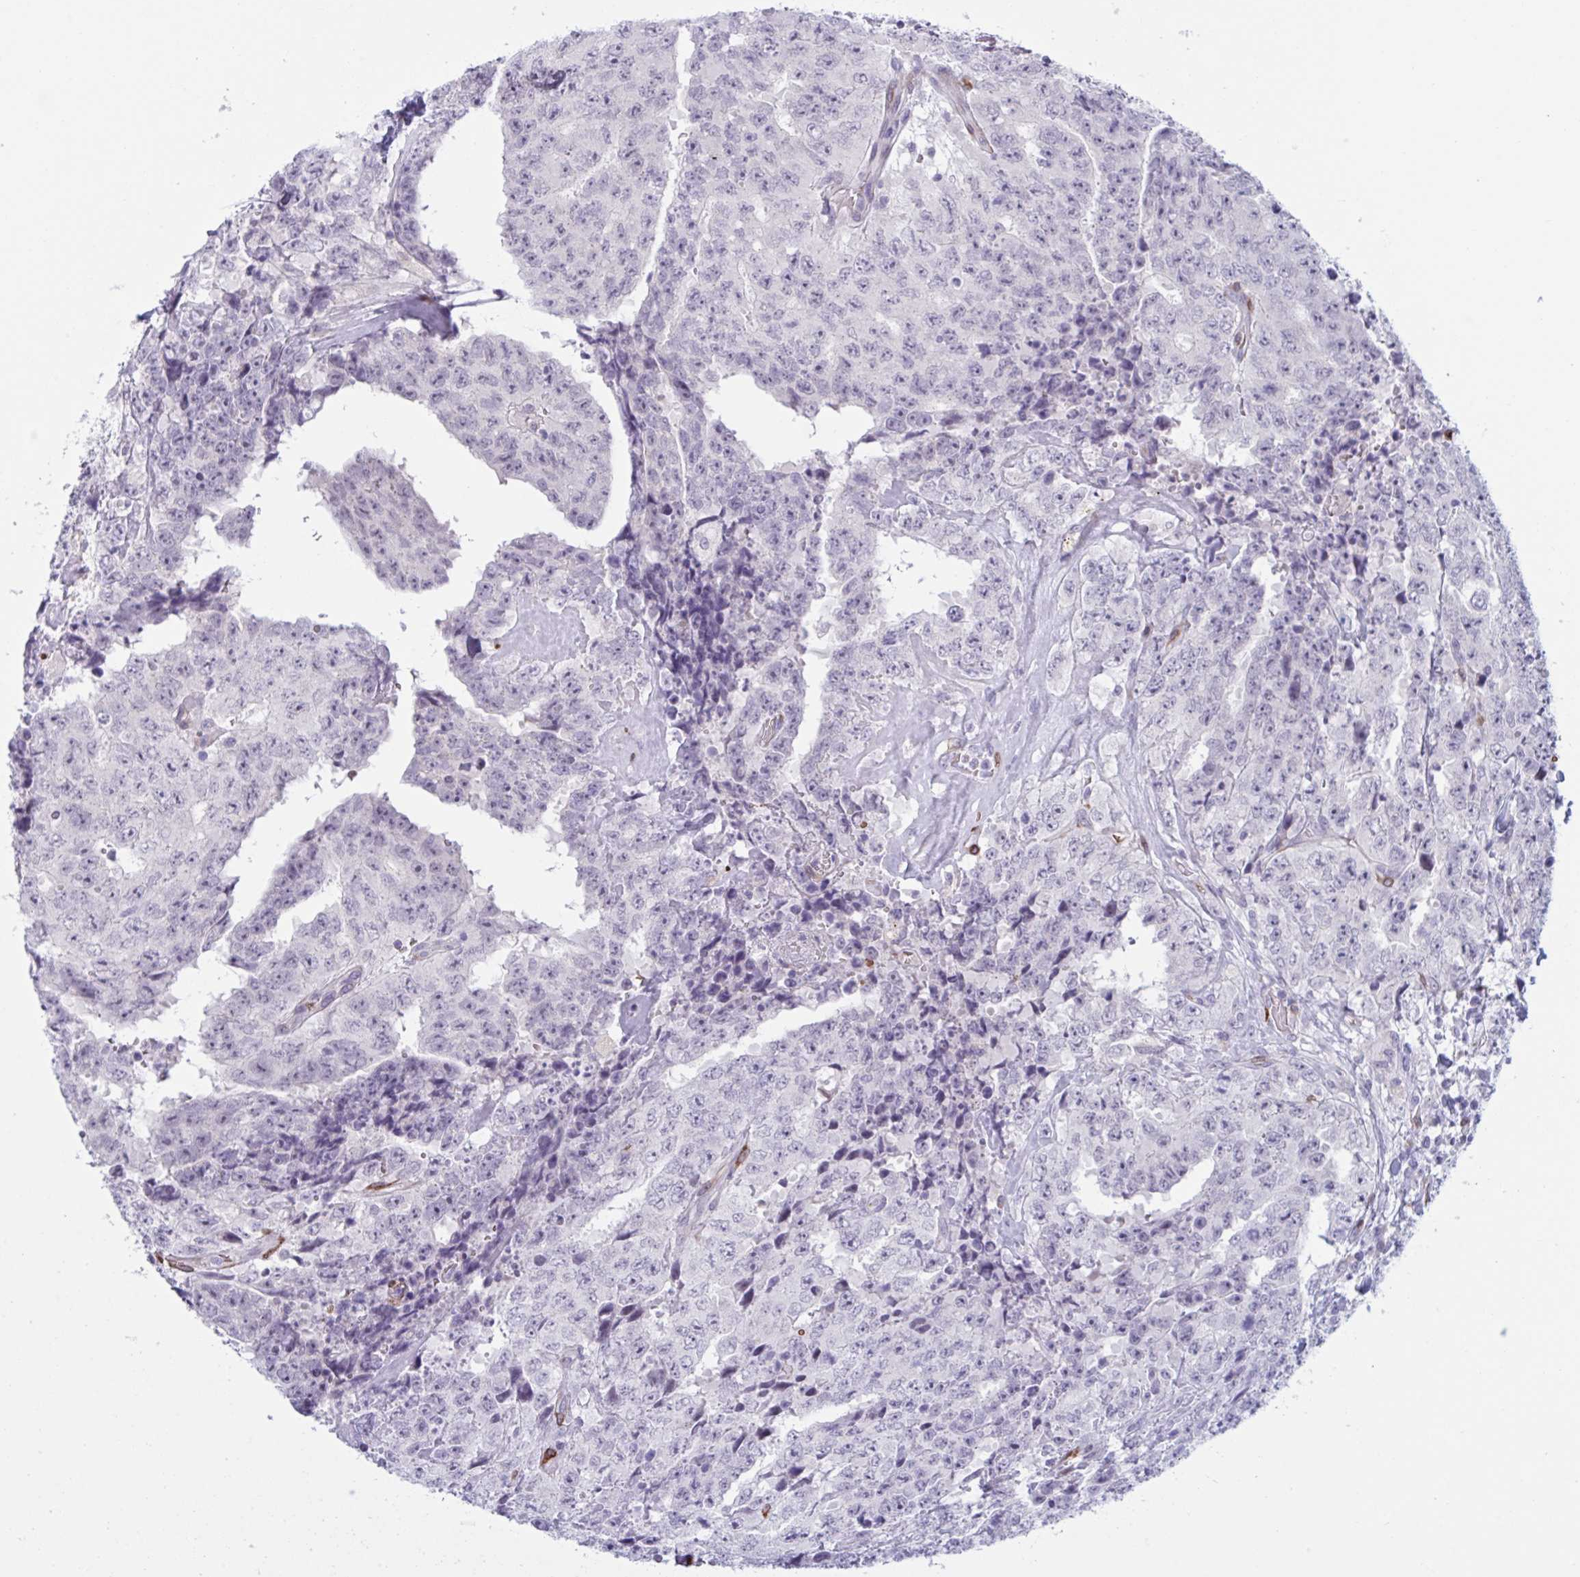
{"staining": {"intensity": "negative", "quantity": "none", "location": "none"}, "tissue": "testis cancer", "cell_type": "Tumor cells", "image_type": "cancer", "snomed": [{"axis": "morphology", "description": "Carcinoma, Embryonal, NOS"}, {"axis": "topography", "description": "Testis"}], "caption": "Tumor cells are negative for brown protein staining in testis embryonal carcinoma.", "gene": "HSD11B2", "patient": {"sex": "male", "age": 24}}